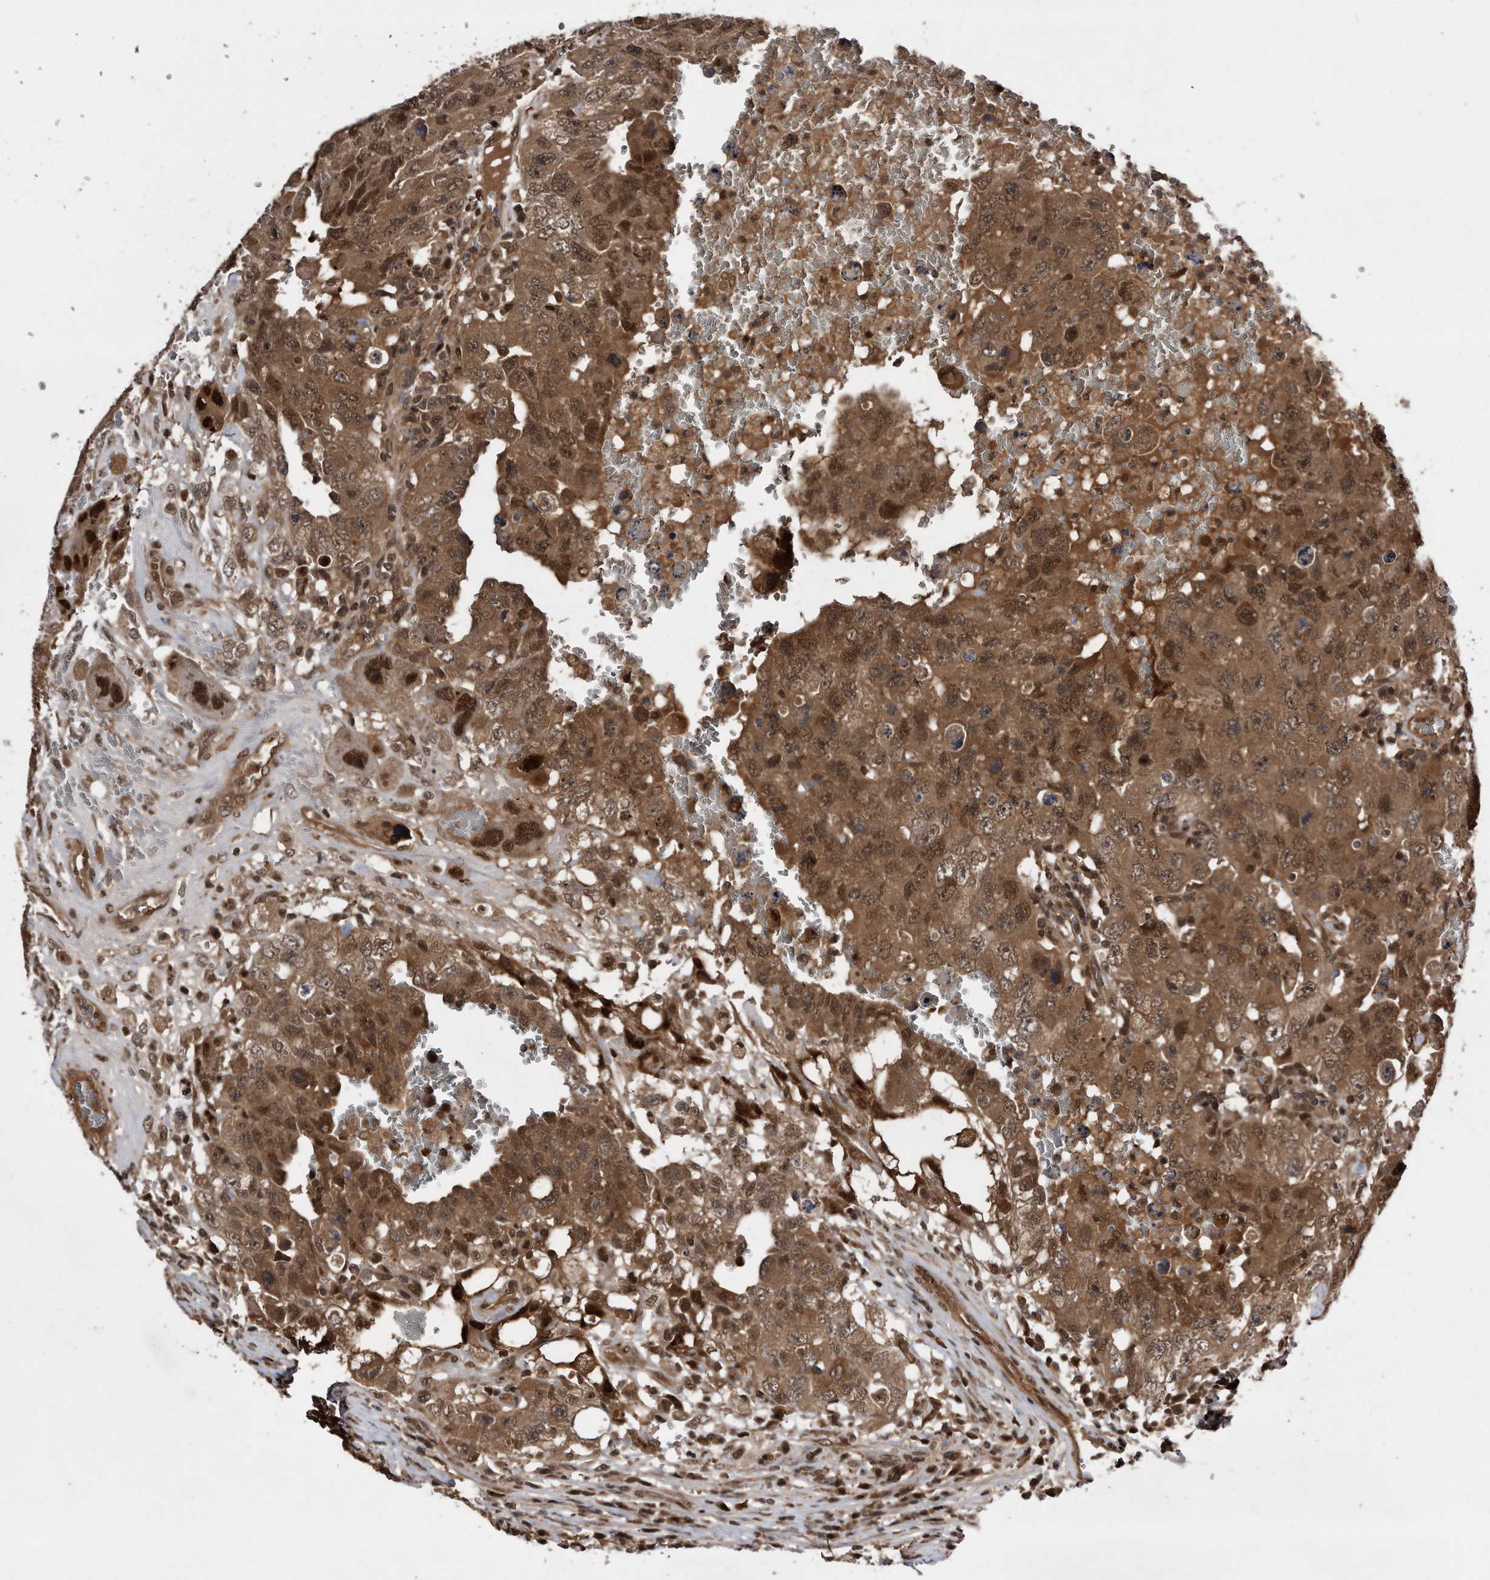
{"staining": {"intensity": "moderate", "quantity": ">75%", "location": "cytoplasmic/membranous,nuclear"}, "tissue": "testis cancer", "cell_type": "Tumor cells", "image_type": "cancer", "snomed": [{"axis": "morphology", "description": "Carcinoma, Embryonal, NOS"}, {"axis": "topography", "description": "Testis"}], "caption": "Immunohistochemical staining of human embryonal carcinoma (testis) shows medium levels of moderate cytoplasmic/membranous and nuclear expression in approximately >75% of tumor cells.", "gene": "RAD23B", "patient": {"sex": "male", "age": 26}}